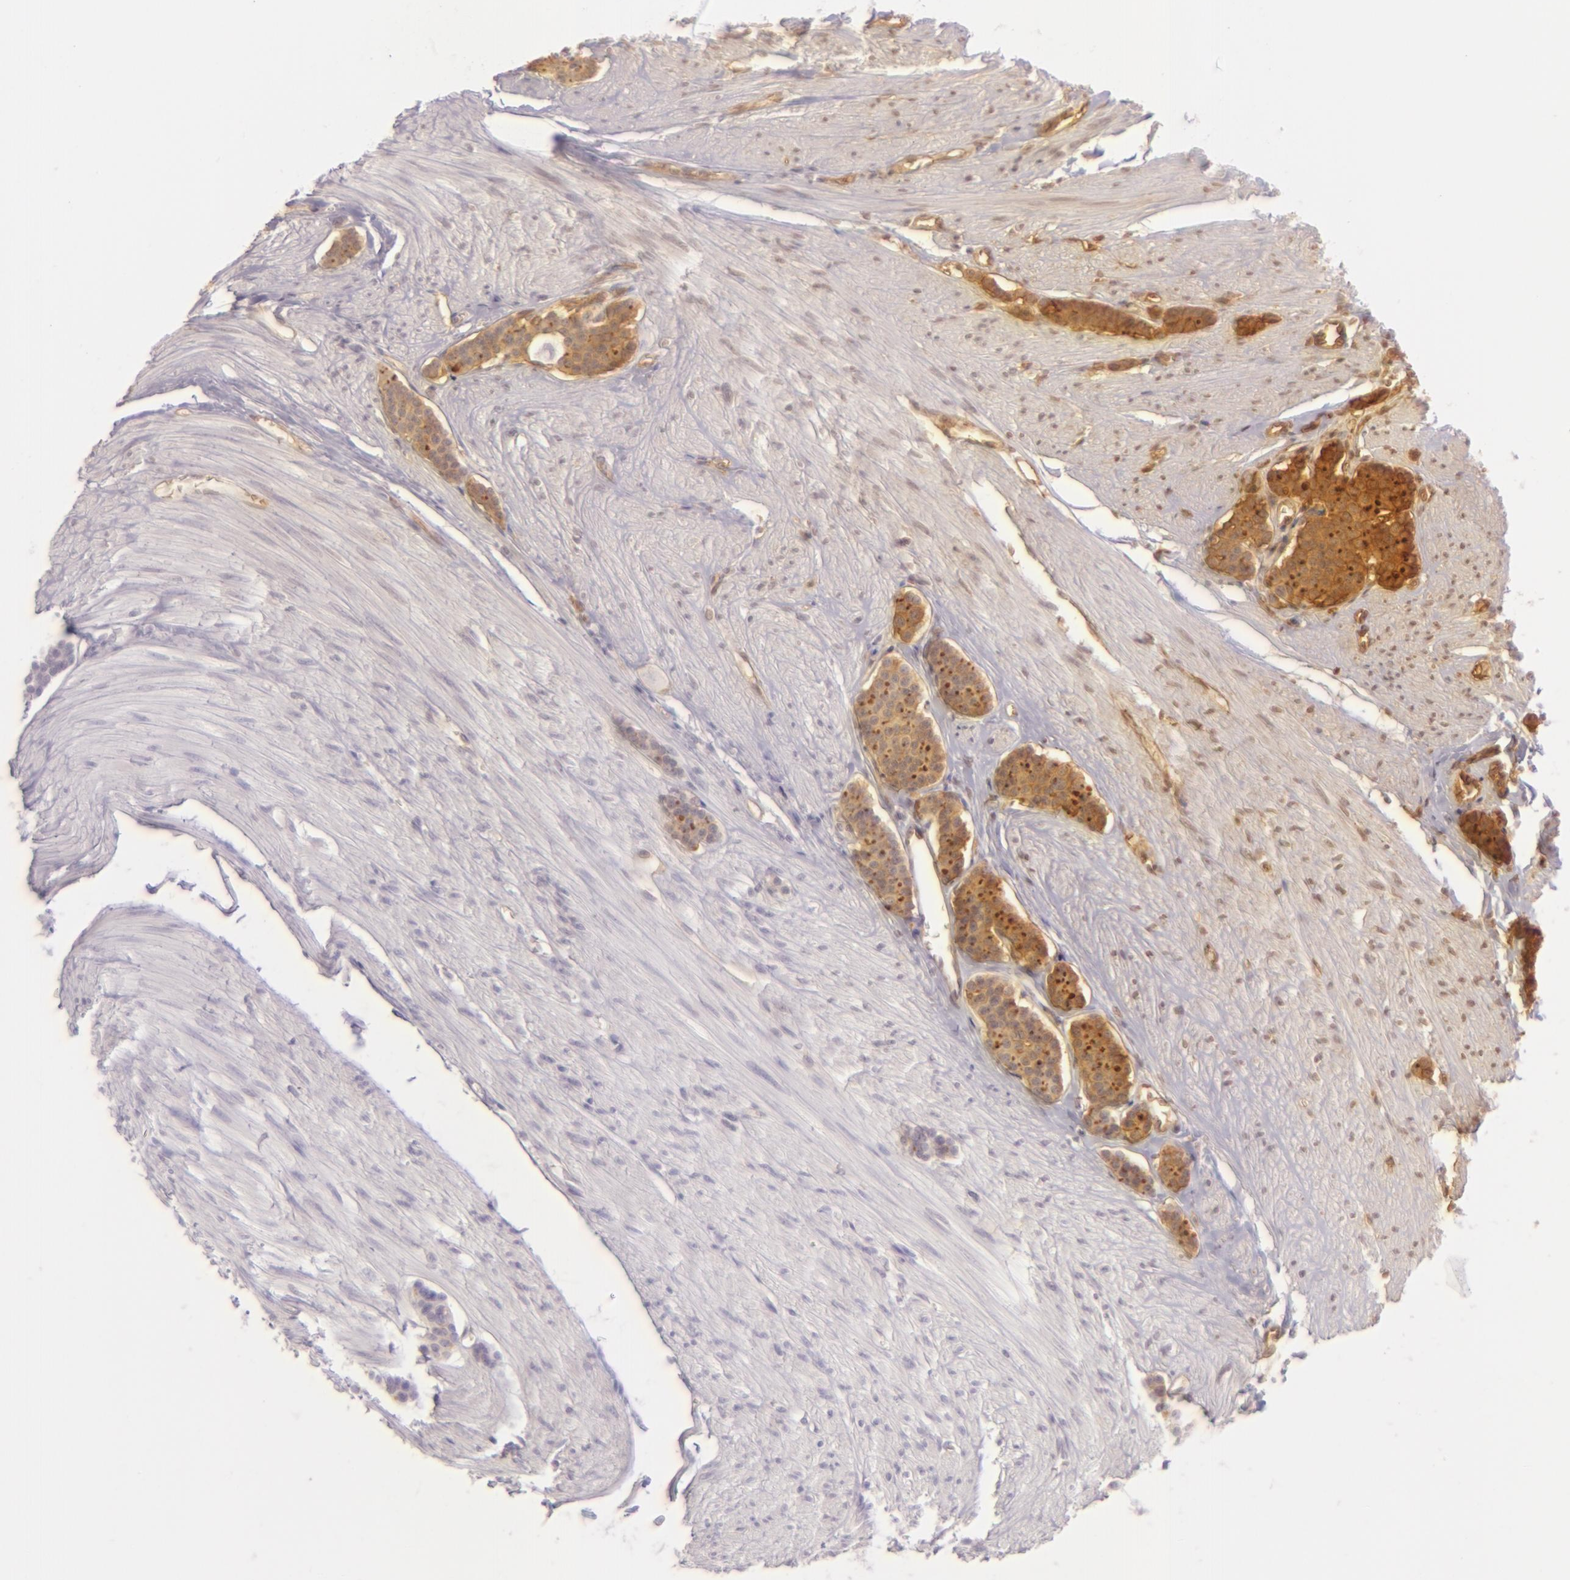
{"staining": {"intensity": "moderate", "quantity": ">75%", "location": "cytoplasmic/membranous"}, "tissue": "carcinoid", "cell_type": "Tumor cells", "image_type": "cancer", "snomed": [{"axis": "morphology", "description": "Carcinoid, malignant, NOS"}, {"axis": "topography", "description": "Small intestine"}], "caption": "A brown stain shows moderate cytoplasmic/membranous staining of a protein in carcinoid tumor cells. (brown staining indicates protein expression, while blue staining denotes nuclei).", "gene": "CD59", "patient": {"sex": "male", "age": 60}}